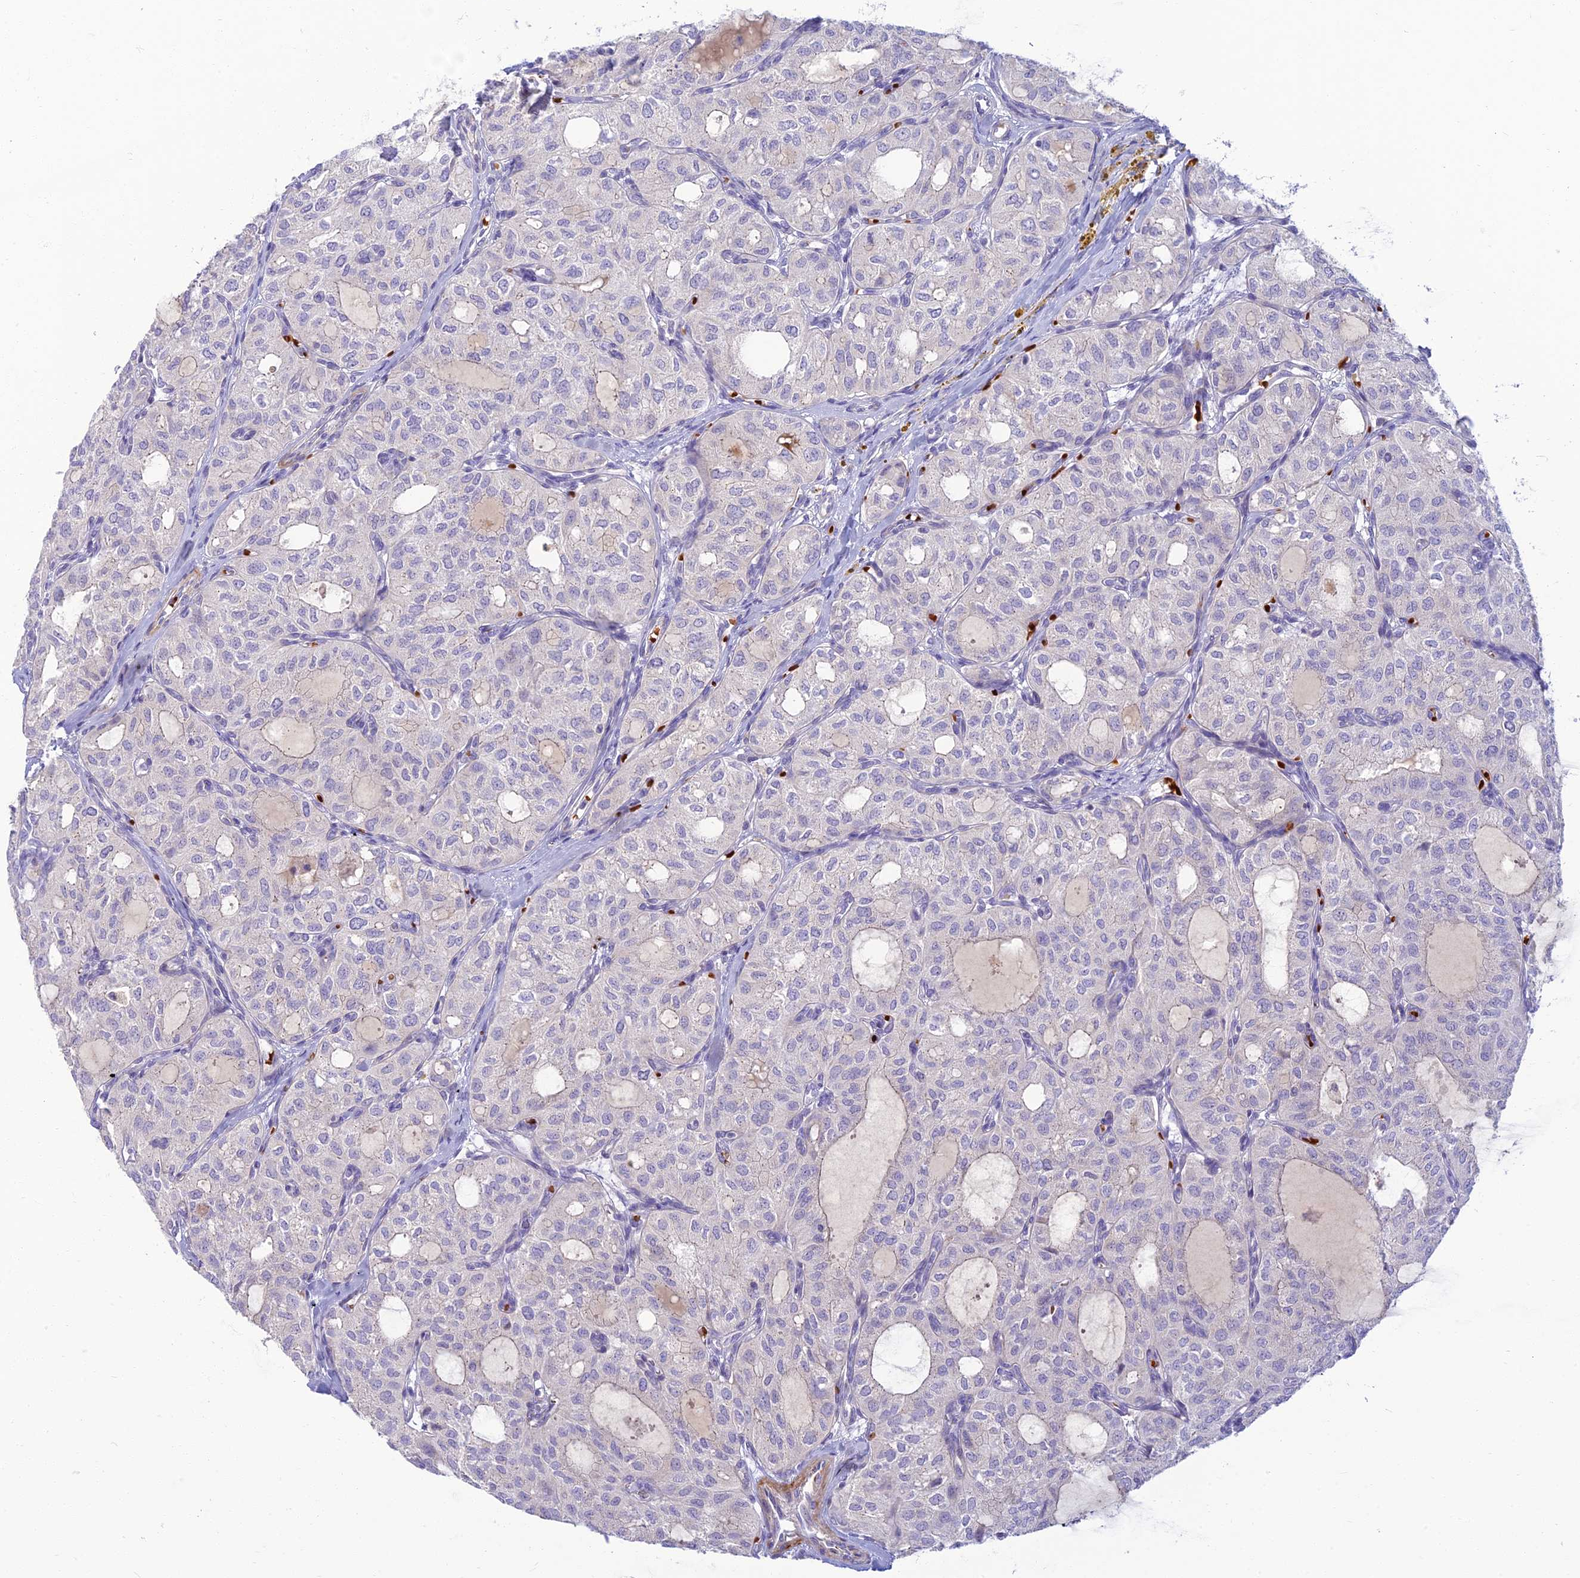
{"staining": {"intensity": "negative", "quantity": "none", "location": "none"}, "tissue": "thyroid cancer", "cell_type": "Tumor cells", "image_type": "cancer", "snomed": [{"axis": "morphology", "description": "Follicular adenoma carcinoma, NOS"}, {"axis": "topography", "description": "Thyroid gland"}], "caption": "Protein analysis of thyroid cancer reveals no significant positivity in tumor cells. (Stains: DAB (3,3'-diaminobenzidine) immunohistochemistry with hematoxylin counter stain, Microscopy: brightfield microscopy at high magnification).", "gene": "CLIP4", "patient": {"sex": "male", "age": 75}}